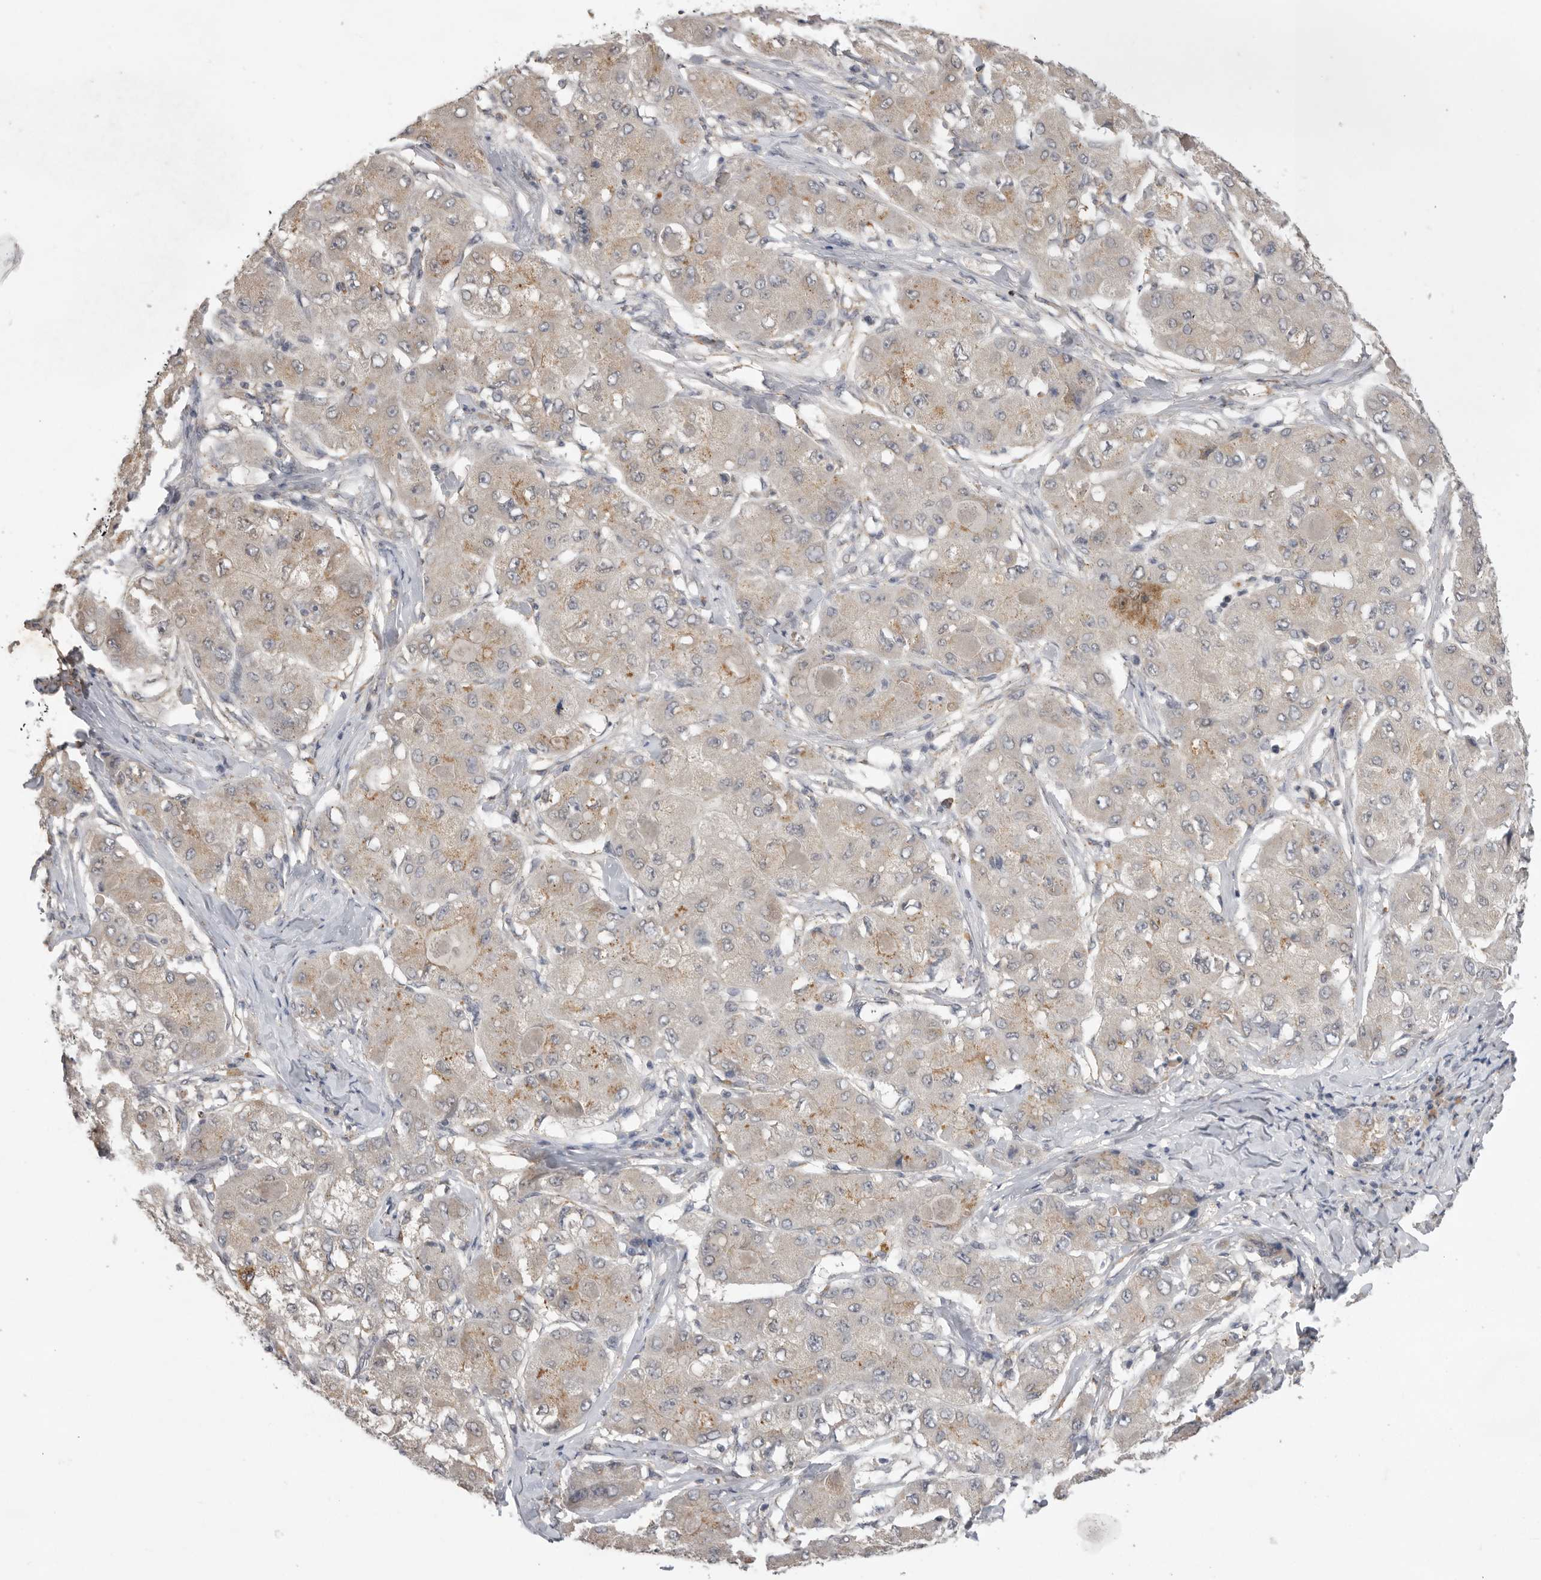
{"staining": {"intensity": "moderate", "quantity": "<25%", "location": "cytoplasmic/membranous"}, "tissue": "liver cancer", "cell_type": "Tumor cells", "image_type": "cancer", "snomed": [{"axis": "morphology", "description": "Carcinoma, Hepatocellular, NOS"}, {"axis": "topography", "description": "Liver"}], "caption": "Immunohistochemical staining of hepatocellular carcinoma (liver) displays low levels of moderate cytoplasmic/membranous protein staining in about <25% of tumor cells. (Brightfield microscopy of DAB IHC at high magnification).", "gene": "TLR3", "patient": {"sex": "male", "age": 80}}